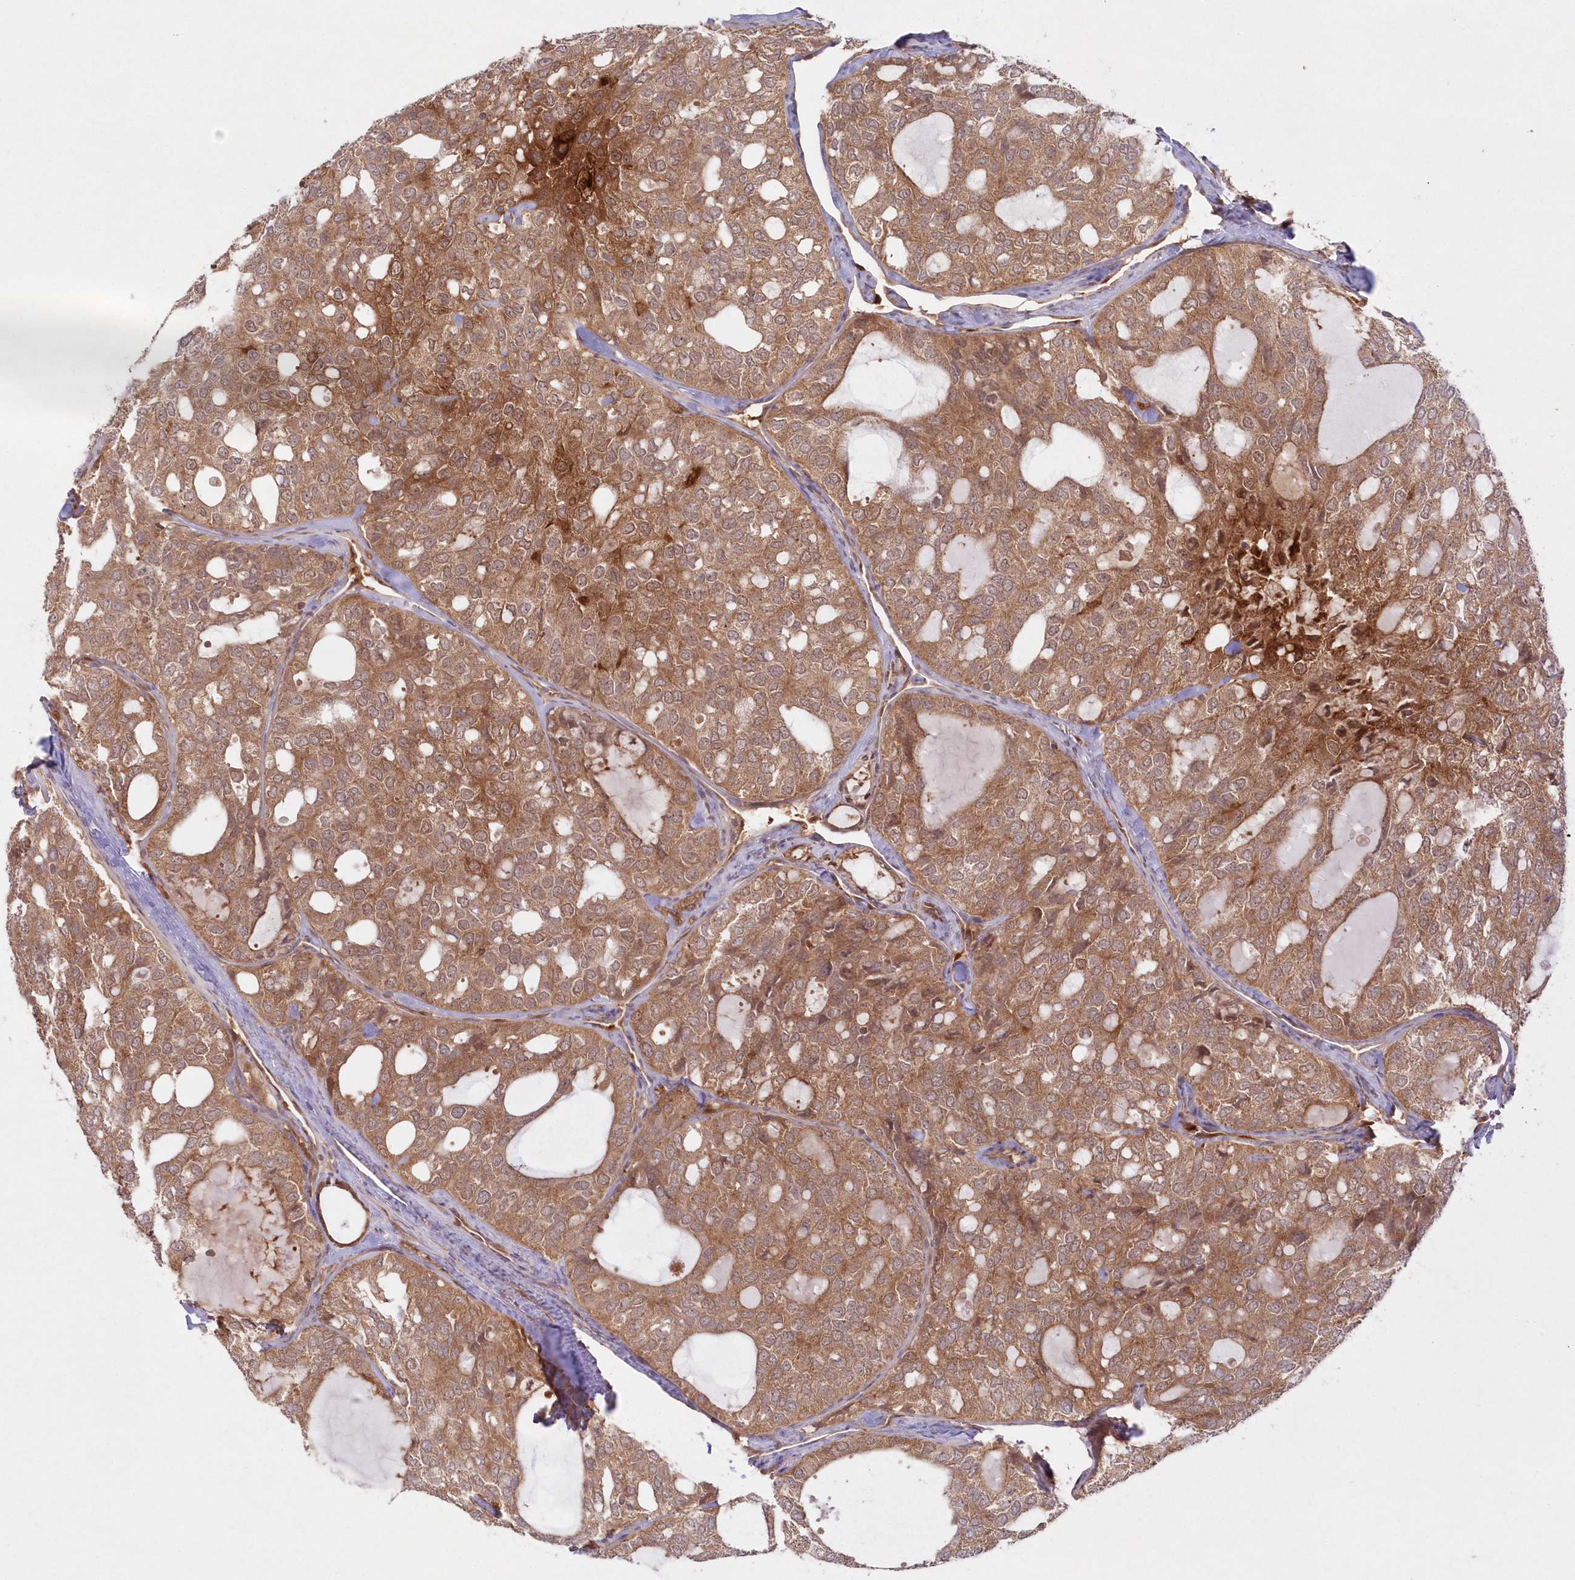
{"staining": {"intensity": "moderate", "quantity": ">75%", "location": "cytoplasmic/membranous"}, "tissue": "thyroid cancer", "cell_type": "Tumor cells", "image_type": "cancer", "snomed": [{"axis": "morphology", "description": "Follicular adenoma carcinoma, NOS"}, {"axis": "topography", "description": "Thyroid gland"}], "caption": "Immunohistochemistry (IHC) (DAB (3,3'-diaminobenzidine)) staining of human thyroid follicular adenoma carcinoma displays moderate cytoplasmic/membranous protein staining in approximately >75% of tumor cells. (DAB (3,3'-diaminobenzidine) IHC with brightfield microscopy, high magnification).", "gene": "GBE1", "patient": {"sex": "male", "age": 75}}